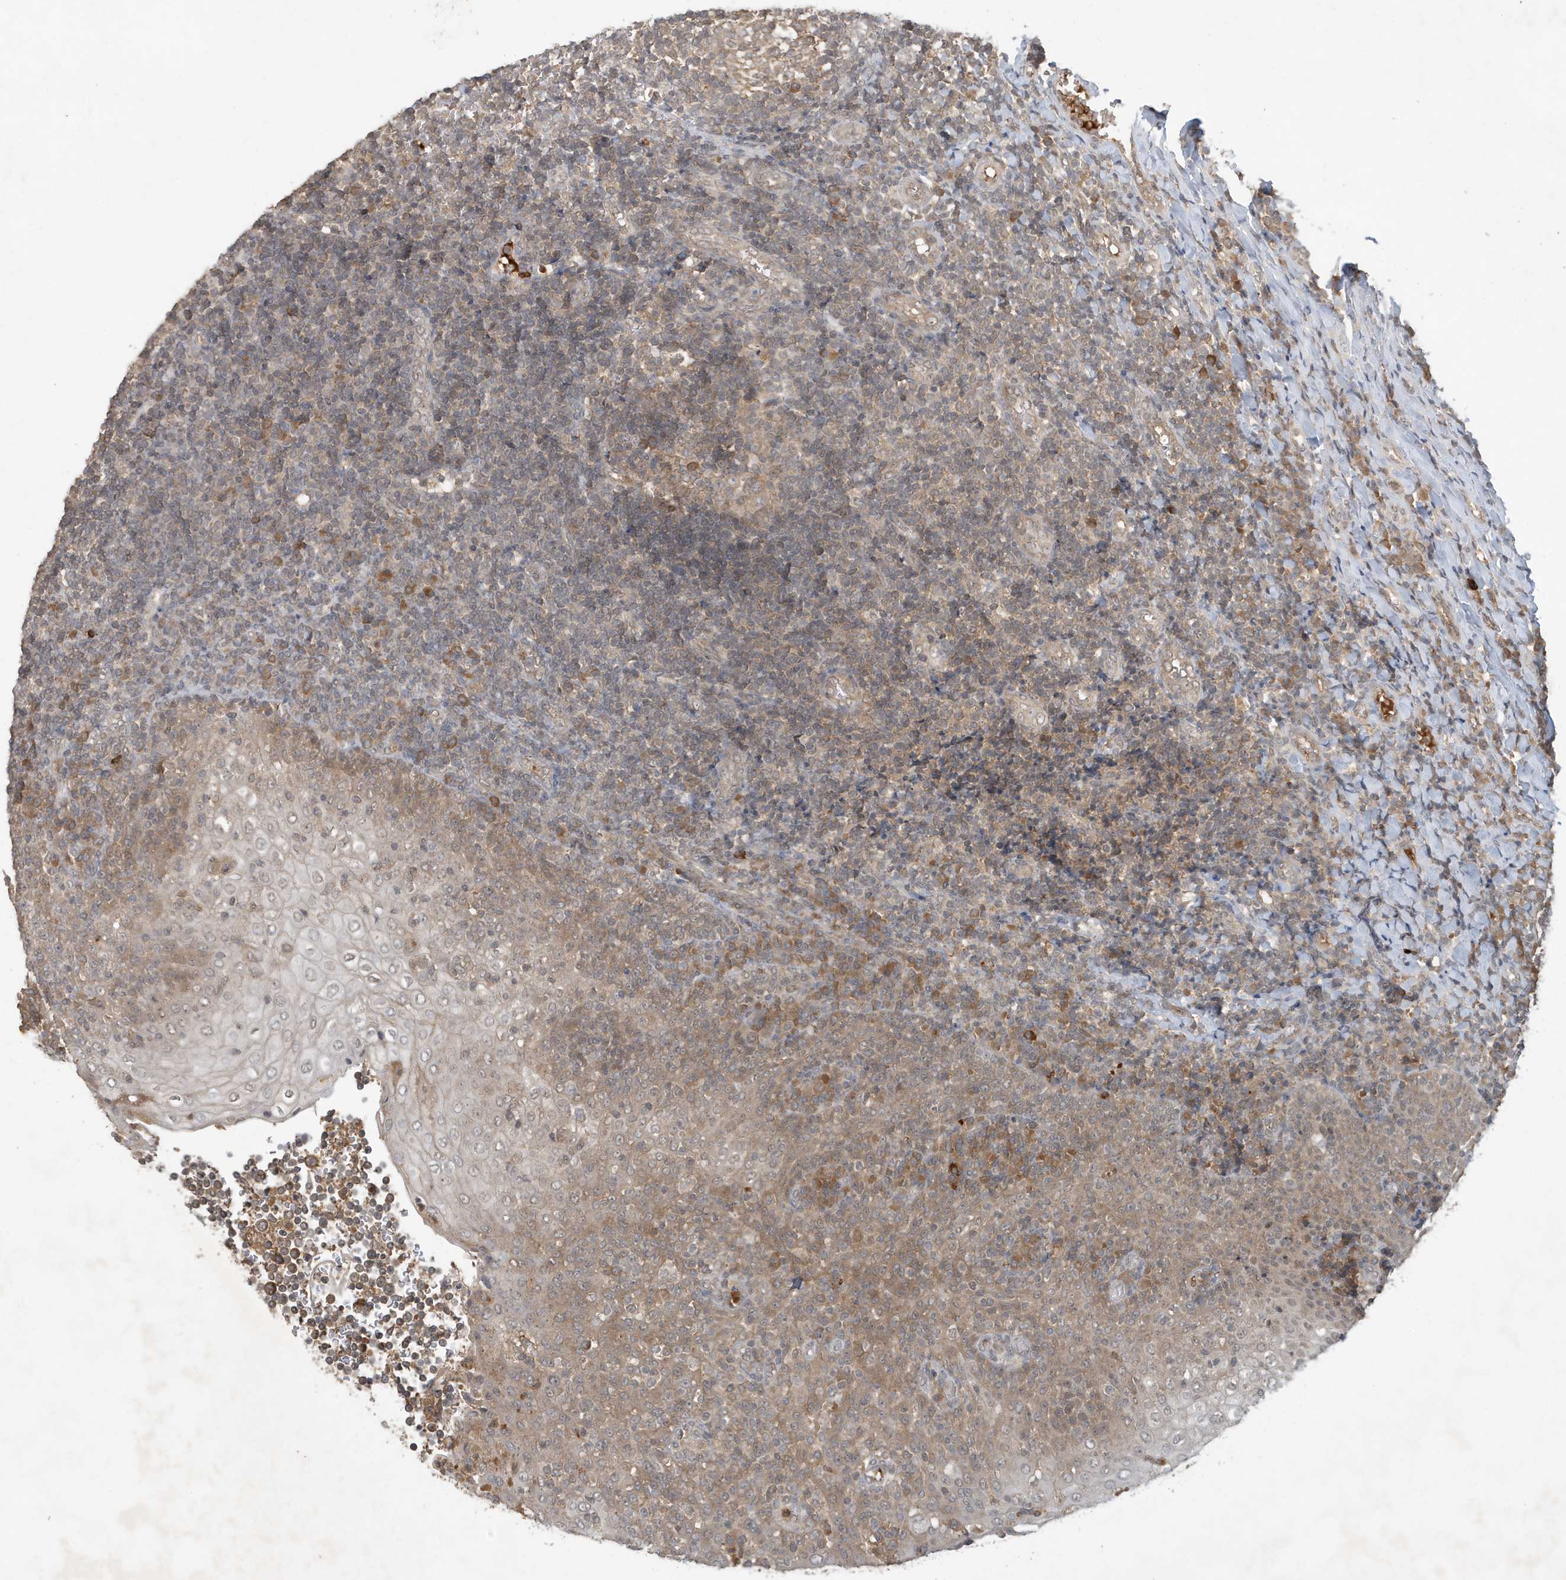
{"staining": {"intensity": "moderate", "quantity": "<25%", "location": "cytoplasmic/membranous"}, "tissue": "tonsil", "cell_type": "Germinal center cells", "image_type": "normal", "snomed": [{"axis": "morphology", "description": "Normal tissue, NOS"}, {"axis": "topography", "description": "Tonsil"}], "caption": "Immunohistochemical staining of normal tonsil demonstrates low levels of moderate cytoplasmic/membranous expression in approximately <25% of germinal center cells.", "gene": "ABCB9", "patient": {"sex": "female", "age": 19}}